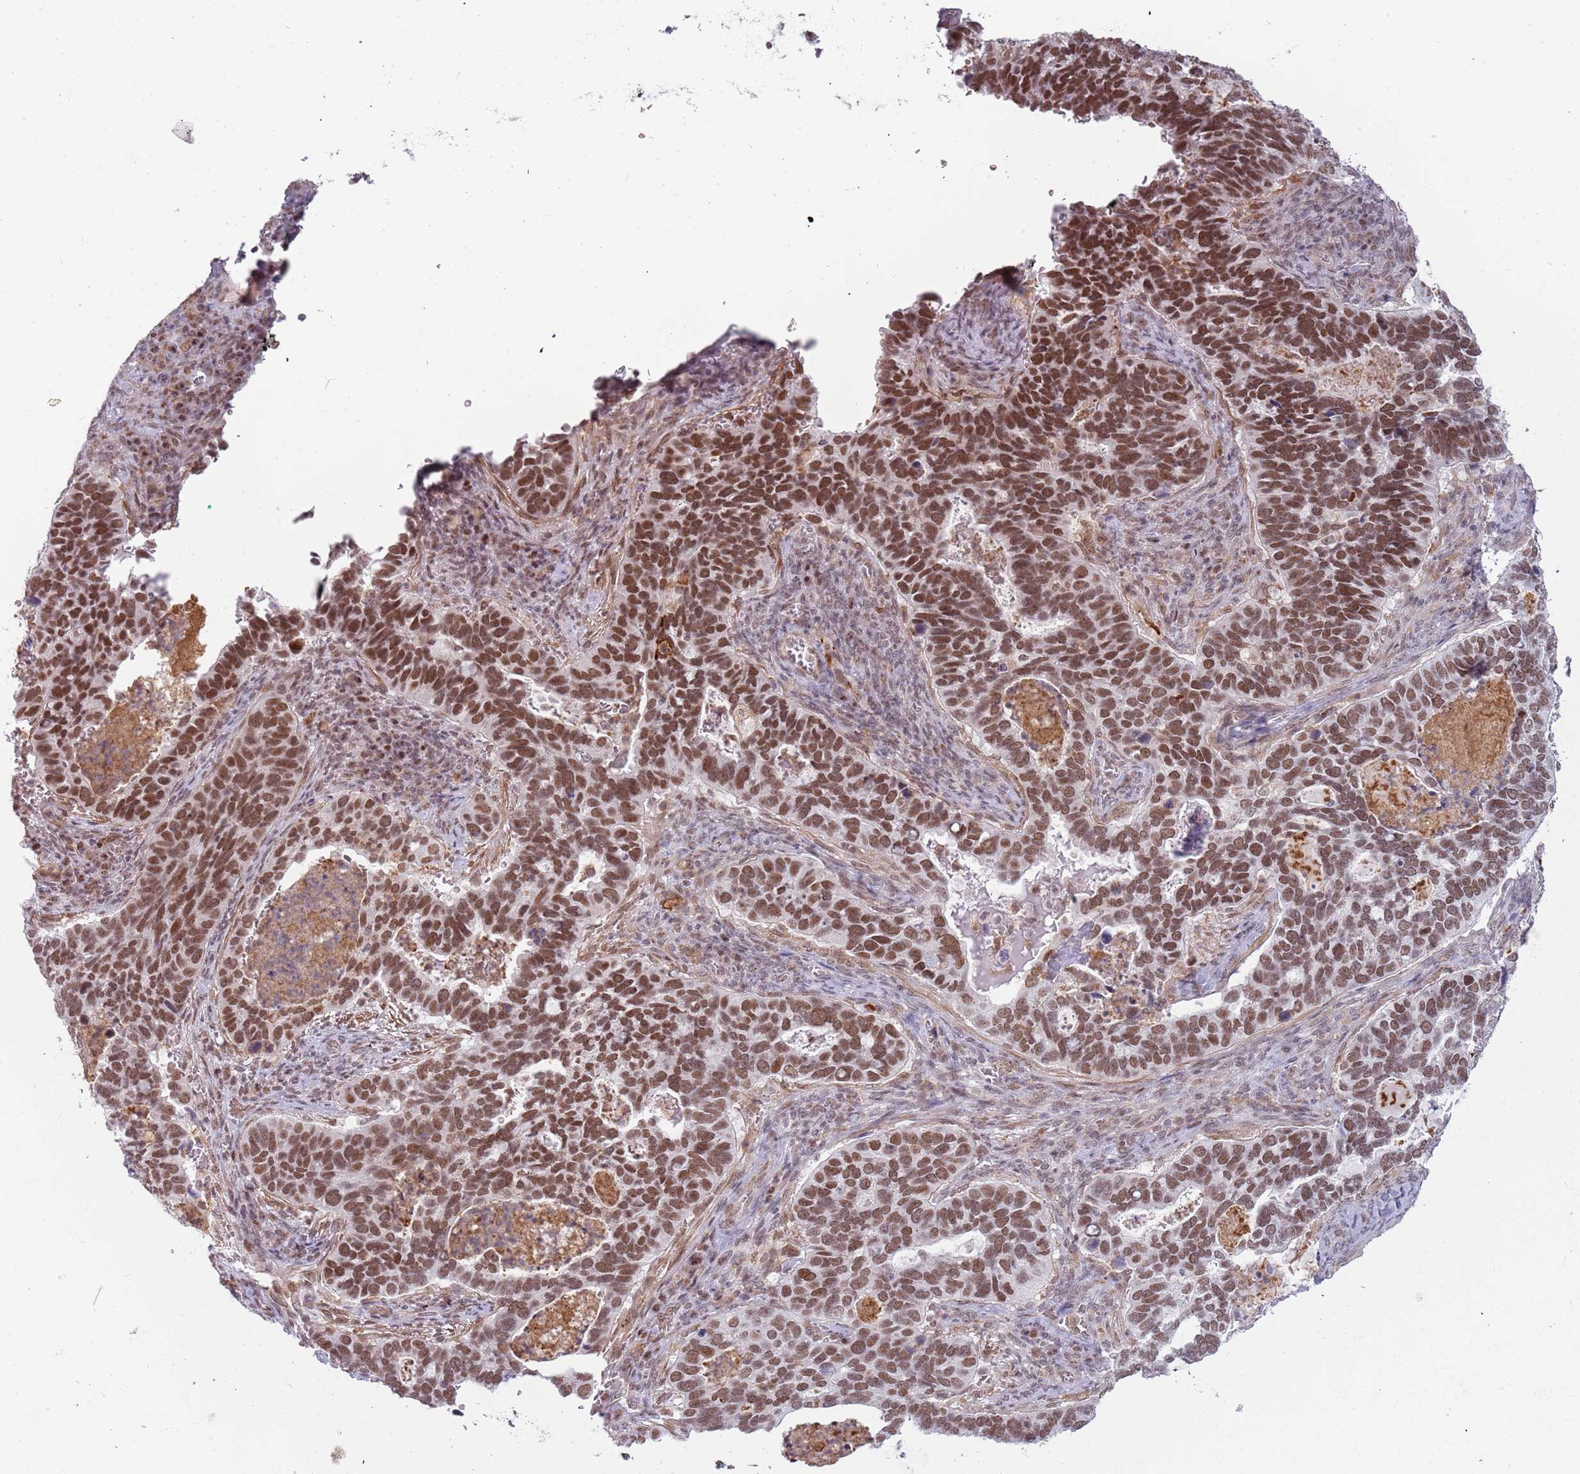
{"staining": {"intensity": "strong", "quantity": ">75%", "location": "nuclear"}, "tissue": "cervical cancer", "cell_type": "Tumor cells", "image_type": "cancer", "snomed": [{"axis": "morphology", "description": "Squamous cell carcinoma, NOS"}, {"axis": "topography", "description": "Cervix"}], "caption": "The image exhibits a brown stain indicating the presence of a protein in the nuclear of tumor cells in squamous cell carcinoma (cervical). Nuclei are stained in blue.", "gene": "REXO4", "patient": {"sex": "female", "age": 38}}